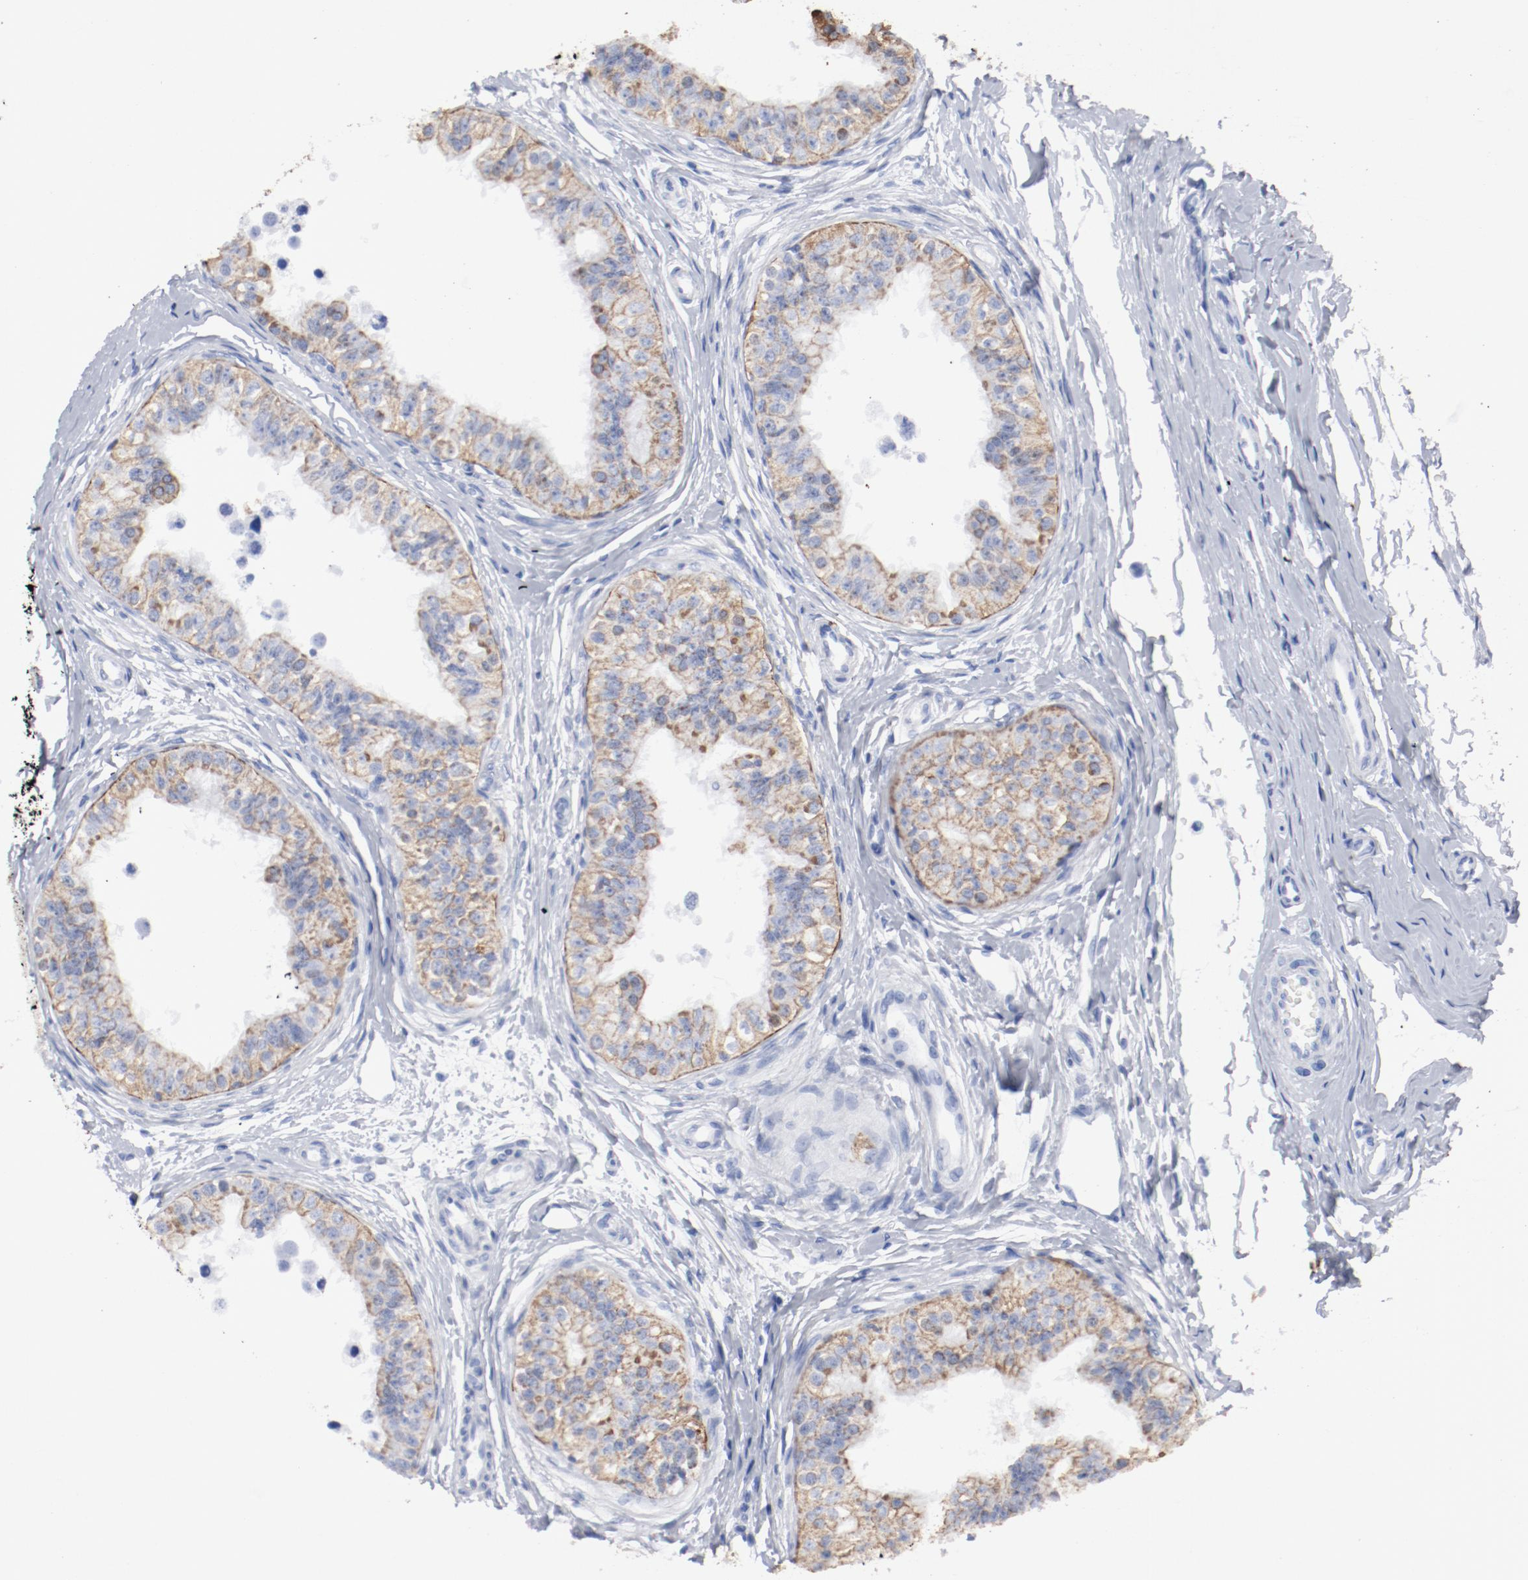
{"staining": {"intensity": "moderate", "quantity": ">75%", "location": "cytoplasmic/membranous"}, "tissue": "epididymis", "cell_type": "Glandular cells", "image_type": "normal", "snomed": [{"axis": "morphology", "description": "Normal tissue, NOS"}, {"axis": "morphology", "description": "Adenocarcinoma, metastatic, NOS"}, {"axis": "topography", "description": "Testis"}, {"axis": "topography", "description": "Epididymis"}], "caption": "Epididymis was stained to show a protein in brown. There is medium levels of moderate cytoplasmic/membranous expression in approximately >75% of glandular cells. (IHC, brightfield microscopy, high magnification).", "gene": "TSPAN6", "patient": {"sex": "male", "age": 26}}